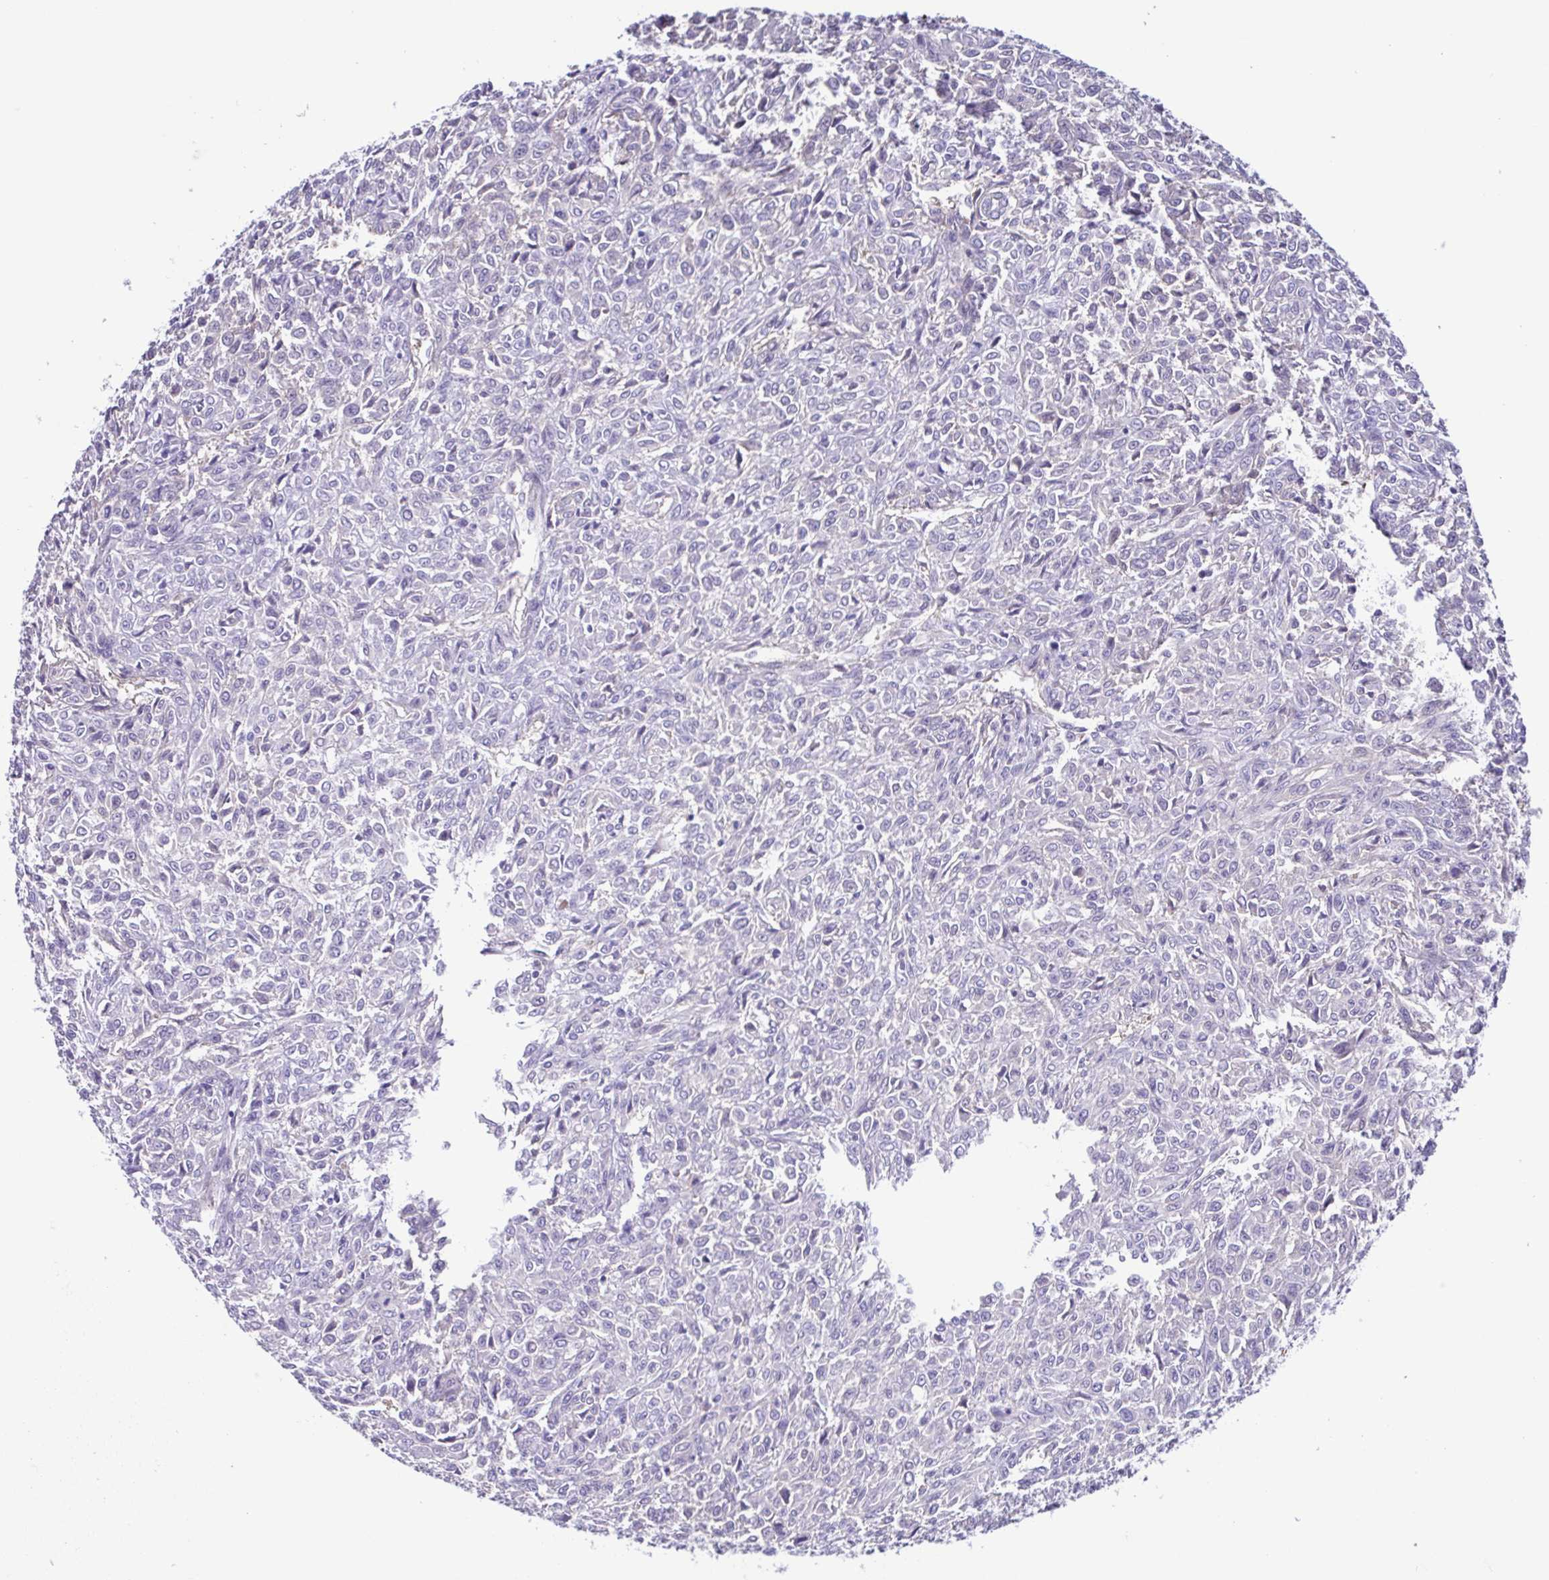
{"staining": {"intensity": "negative", "quantity": "none", "location": "none"}, "tissue": "renal cancer", "cell_type": "Tumor cells", "image_type": "cancer", "snomed": [{"axis": "morphology", "description": "Adenocarcinoma, NOS"}, {"axis": "topography", "description": "Kidney"}], "caption": "Photomicrograph shows no significant protein positivity in tumor cells of renal adenocarcinoma.", "gene": "CYP11B1", "patient": {"sex": "male", "age": 58}}